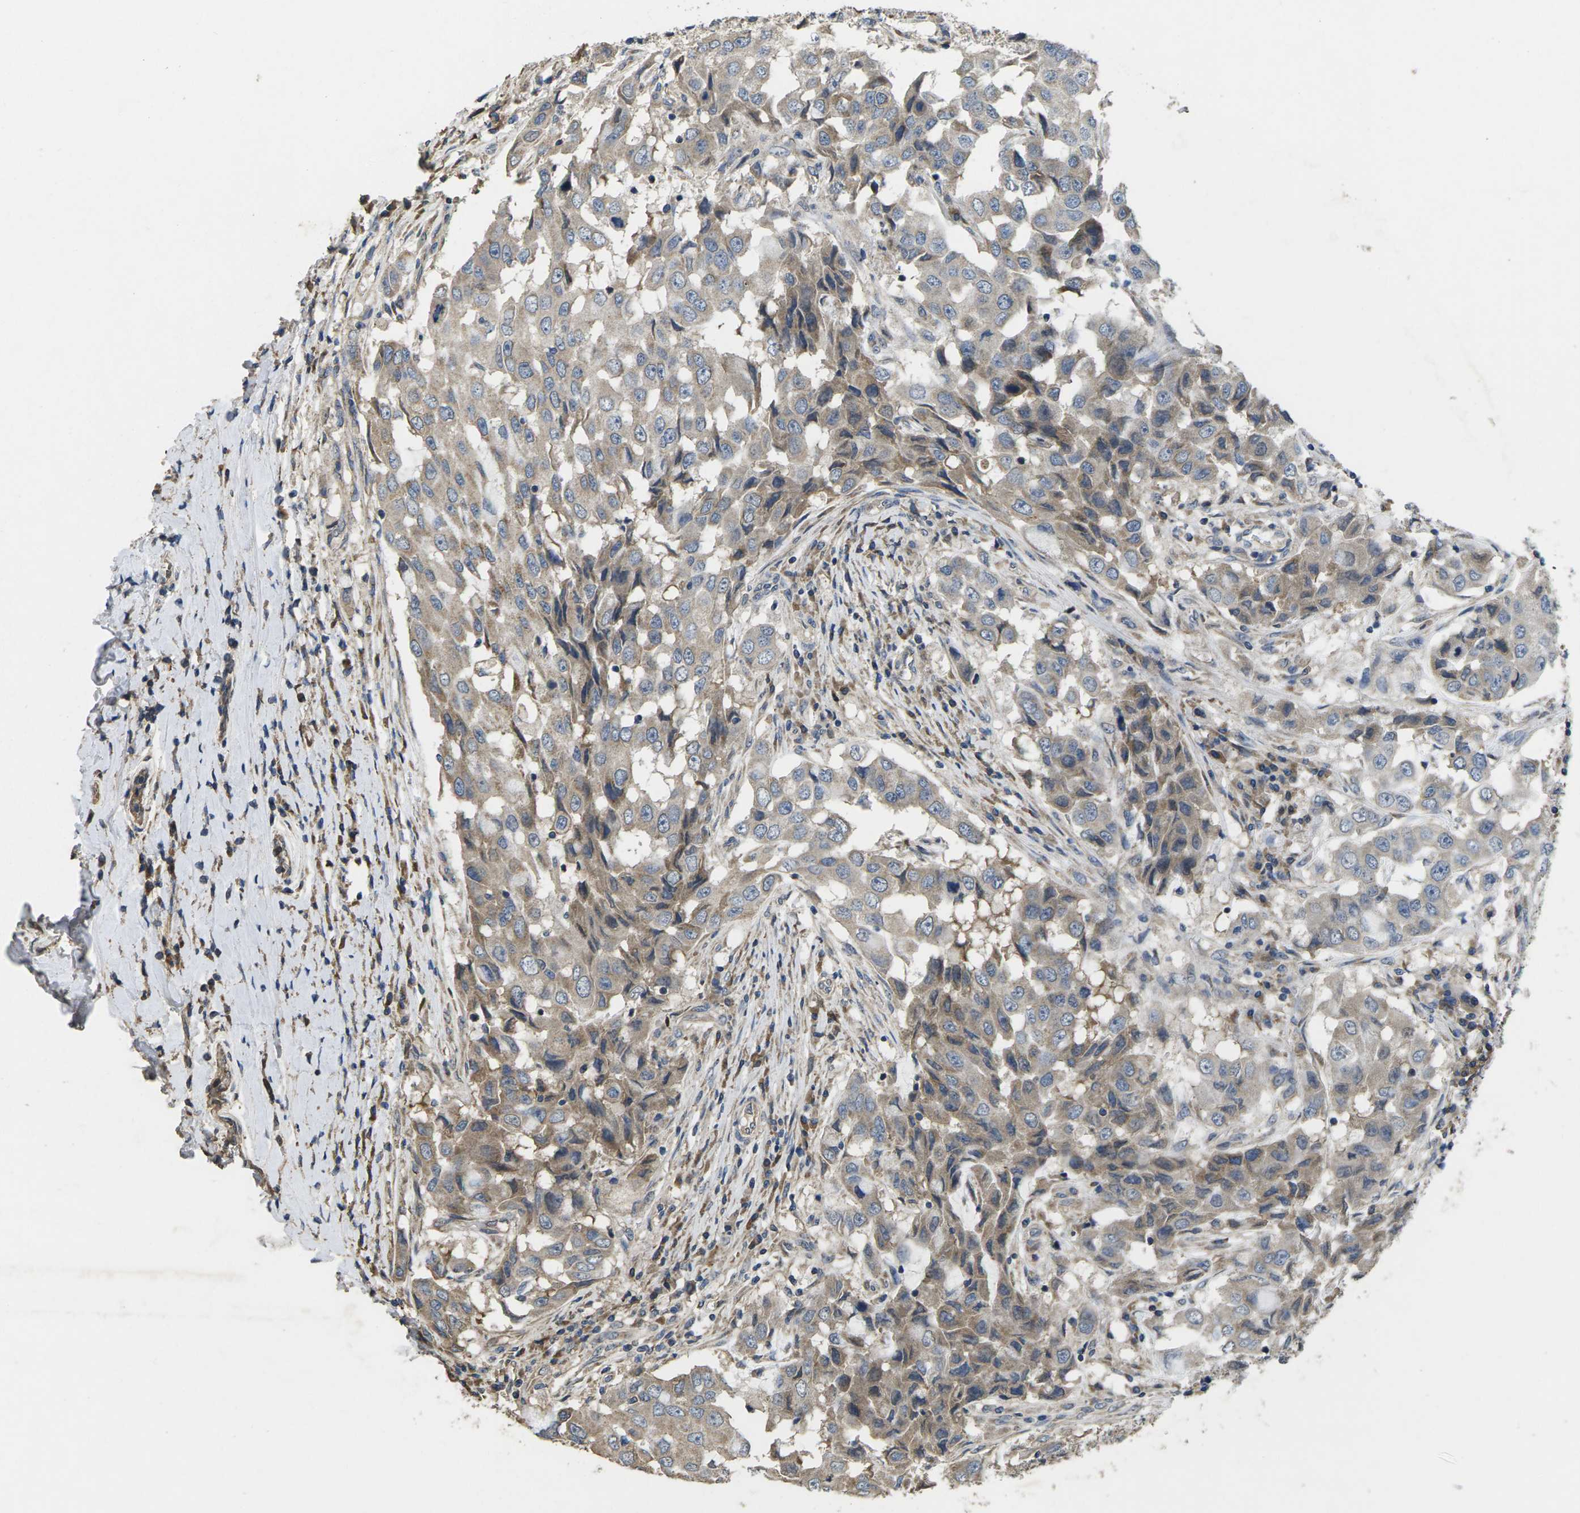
{"staining": {"intensity": "weak", "quantity": "25%-75%", "location": "cytoplasmic/membranous"}, "tissue": "breast cancer", "cell_type": "Tumor cells", "image_type": "cancer", "snomed": [{"axis": "morphology", "description": "Duct carcinoma"}, {"axis": "topography", "description": "Breast"}], "caption": "Breast intraductal carcinoma stained for a protein shows weak cytoplasmic/membranous positivity in tumor cells.", "gene": "B4GAT1", "patient": {"sex": "female", "age": 27}}